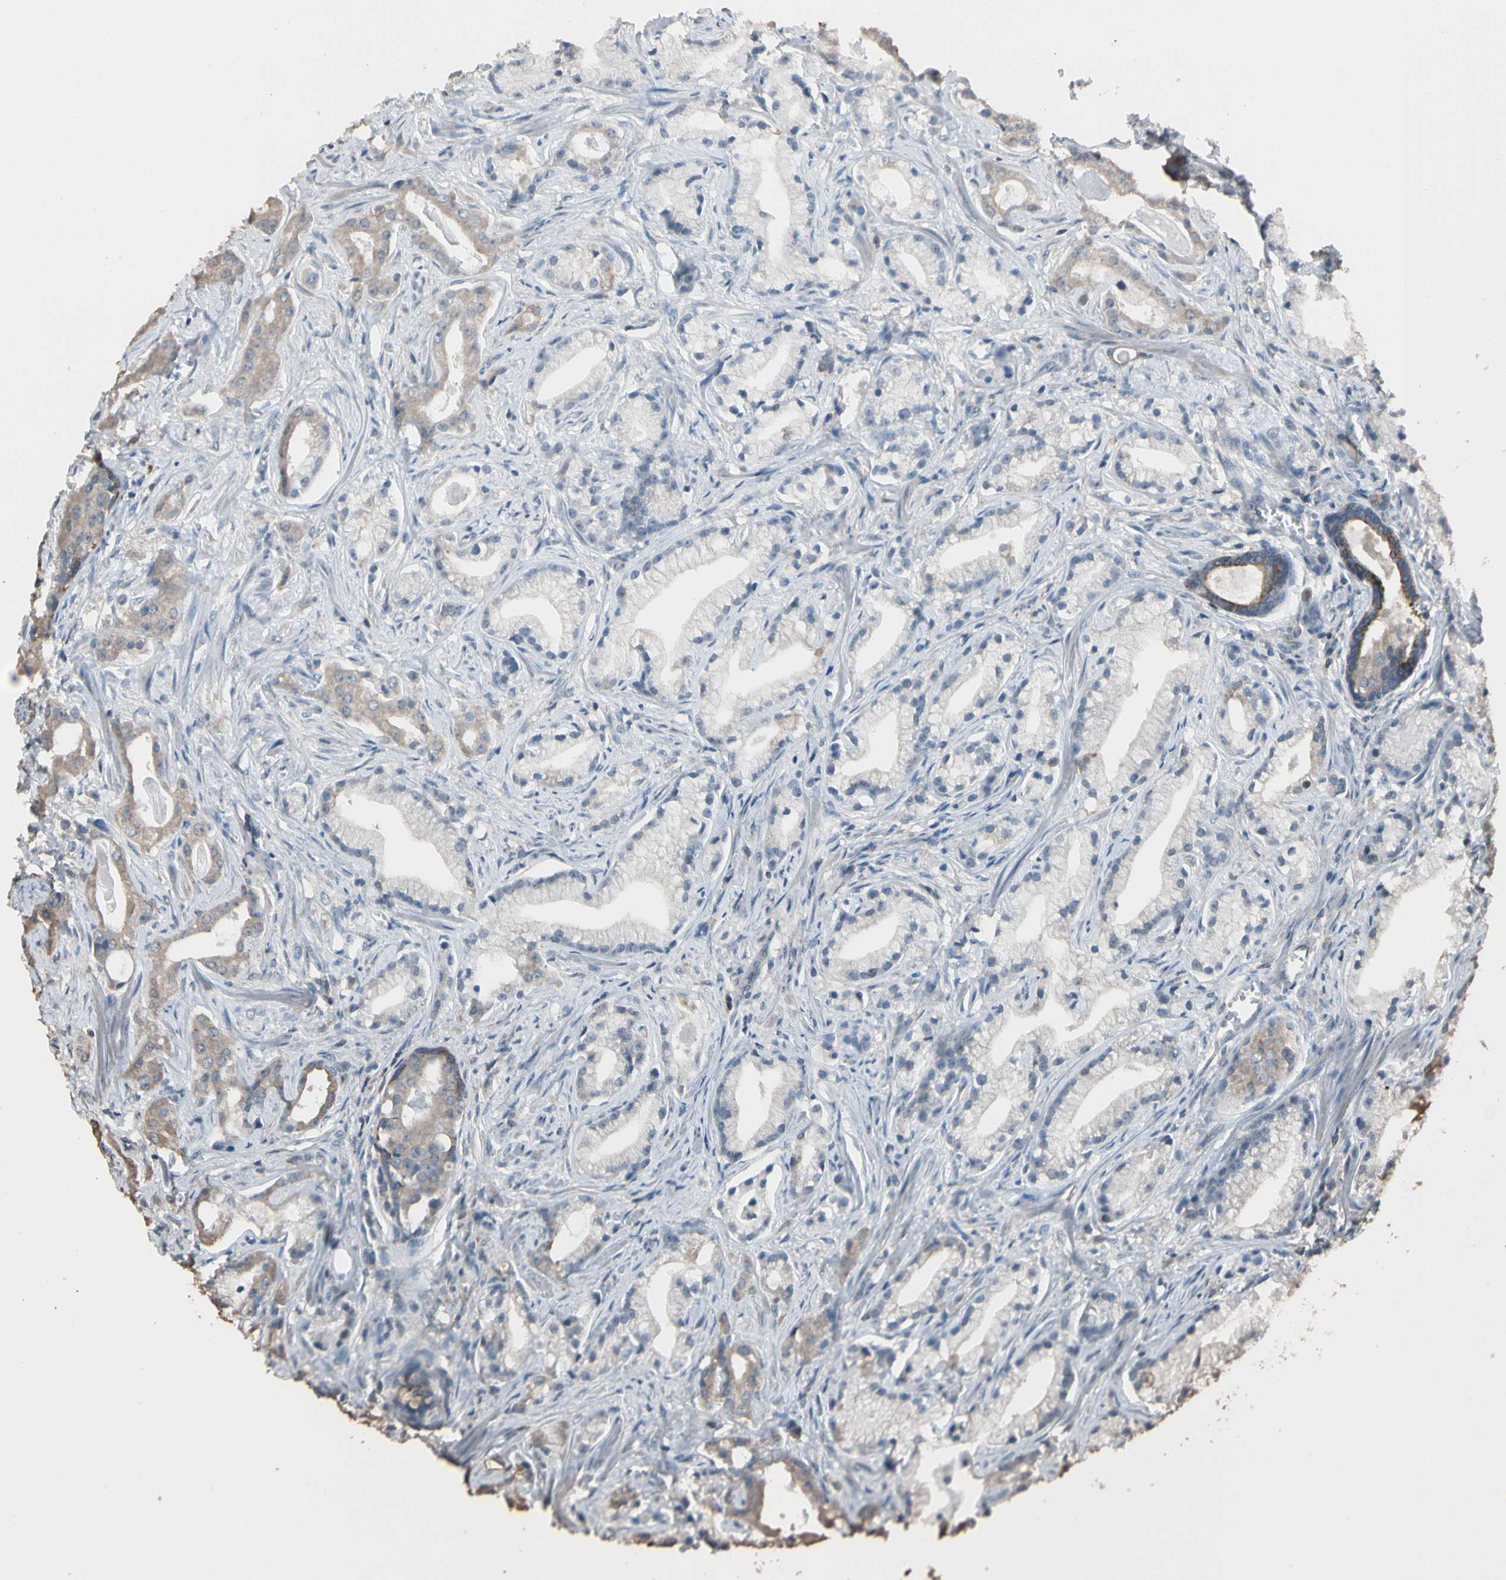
{"staining": {"intensity": "weak", "quantity": "25%-75%", "location": "cytoplasmic/membranous"}, "tissue": "prostate cancer", "cell_type": "Tumor cells", "image_type": "cancer", "snomed": [{"axis": "morphology", "description": "Adenocarcinoma, Low grade"}, {"axis": "topography", "description": "Prostate"}], "caption": "Prostate cancer was stained to show a protein in brown. There is low levels of weak cytoplasmic/membranous positivity in approximately 25%-75% of tumor cells.", "gene": "MAP3K7", "patient": {"sex": "male", "age": 59}}